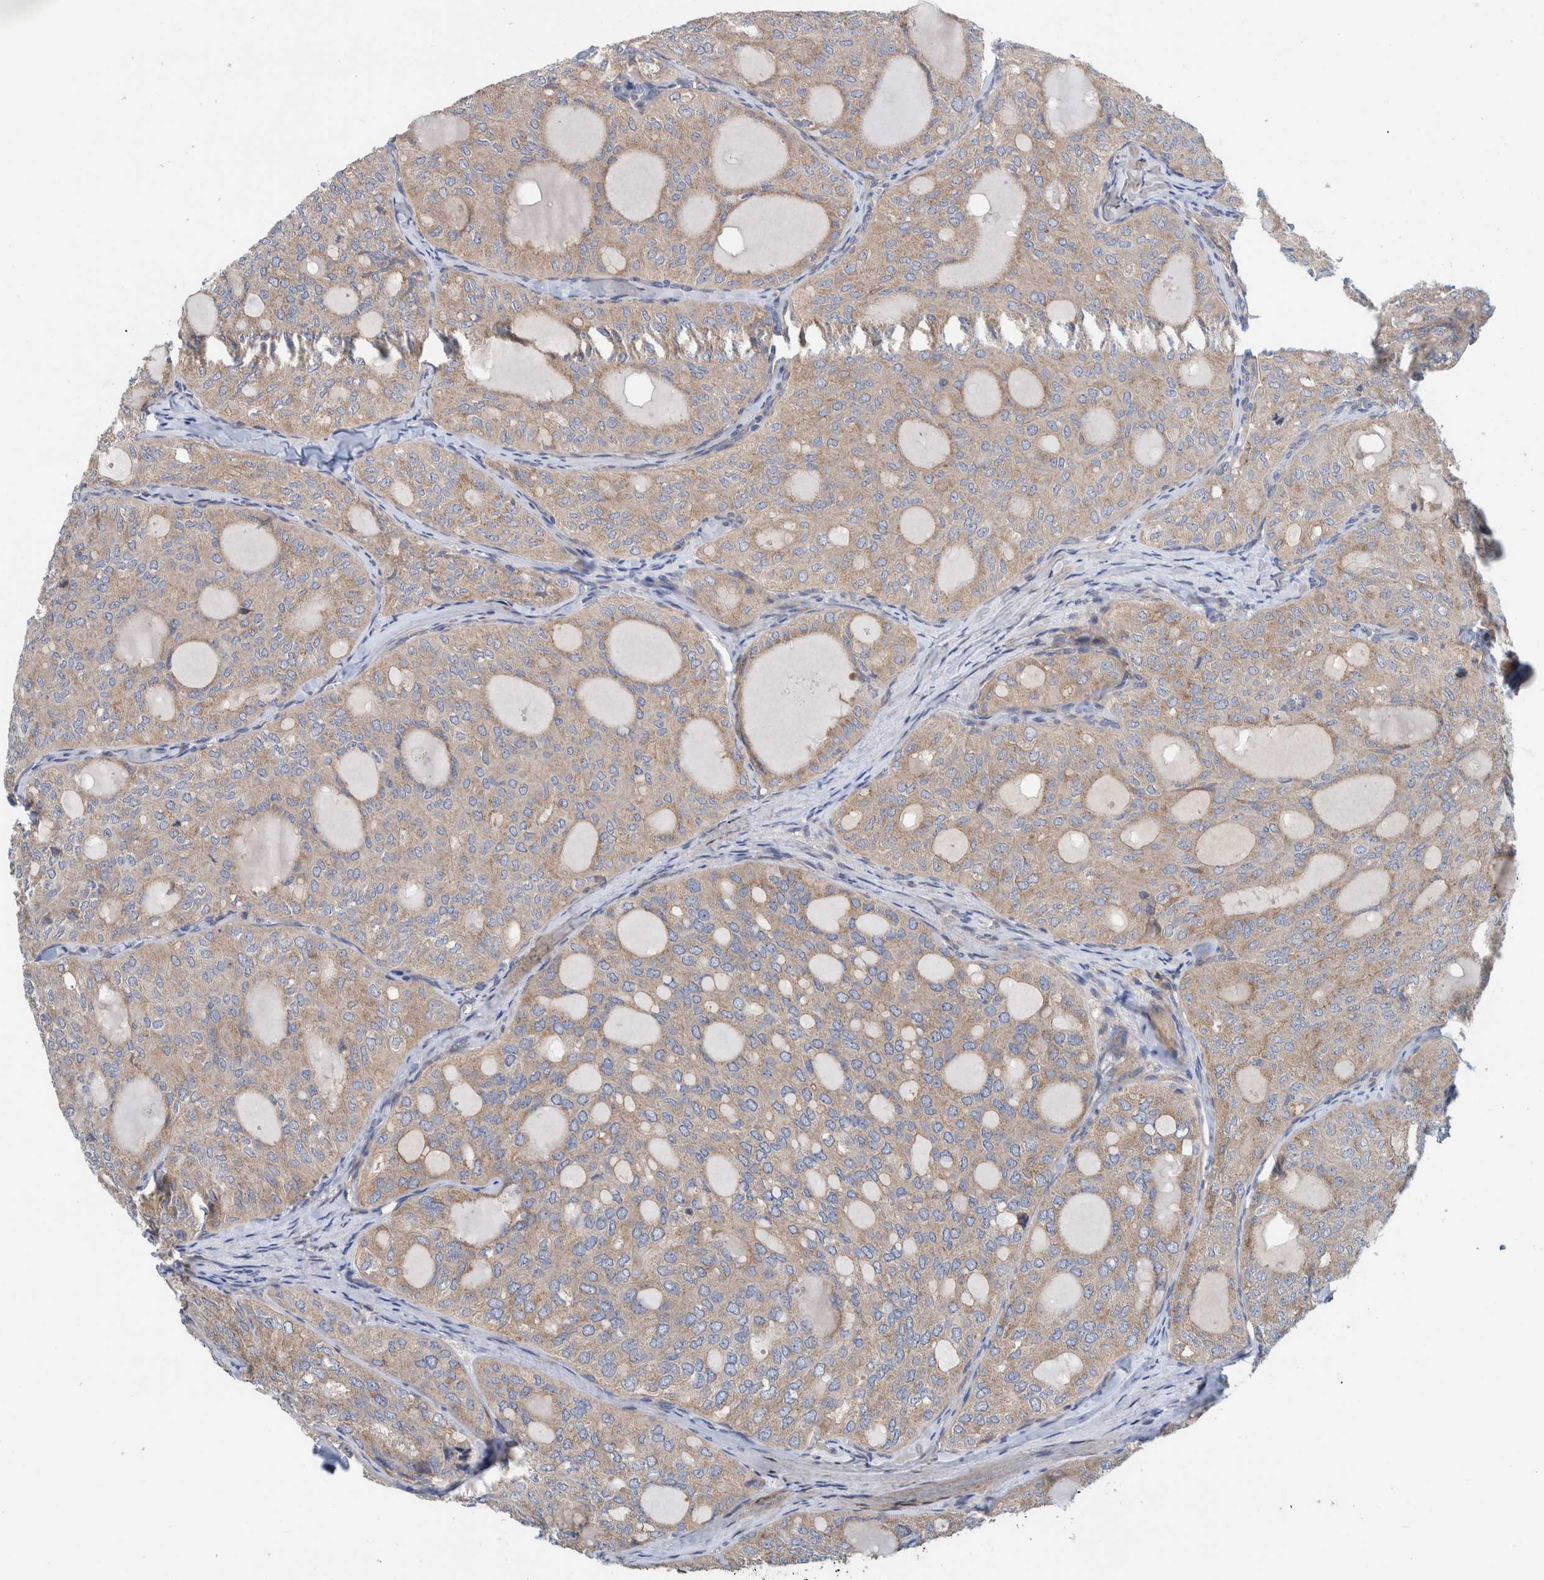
{"staining": {"intensity": "weak", "quantity": ">75%", "location": "cytoplasmic/membranous"}, "tissue": "thyroid cancer", "cell_type": "Tumor cells", "image_type": "cancer", "snomed": [{"axis": "morphology", "description": "Follicular adenoma carcinoma, NOS"}, {"axis": "topography", "description": "Thyroid gland"}], "caption": "Immunohistochemical staining of human thyroid cancer reveals low levels of weak cytoplasmic/membranous staining in about >75% of tumor cells. (Brightfield microscopy of DAB IHC at high magnification).", "gene": "CCM2", "patient": {"sex": "male", "age": 75}}